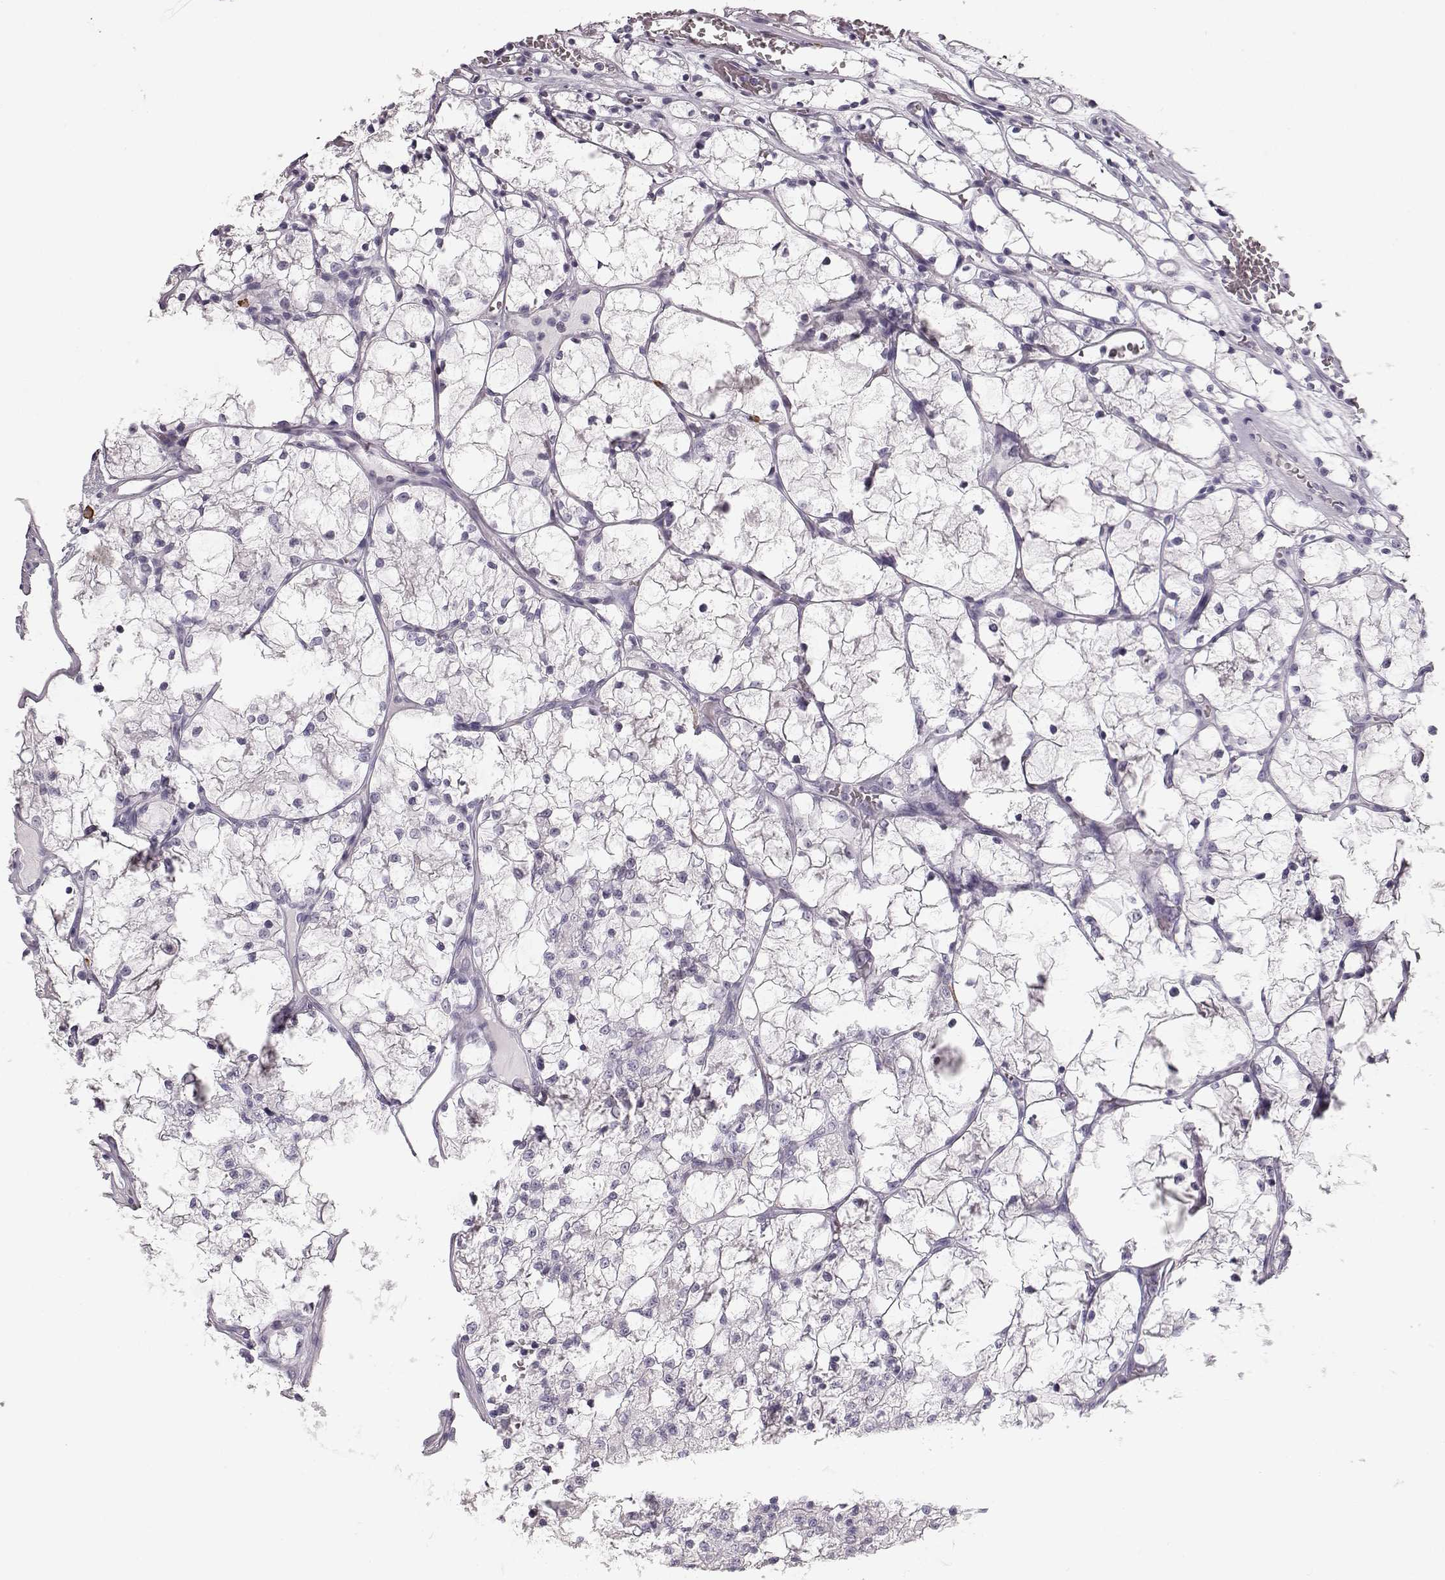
{"staining": {"intensity": "negative", "quantity": "none", "location": "none"}, "tissue": "renal cancer", "cell_type": "Tumor cells", "image_type": "cancer", "snomed": [{"axis": "morphology", "description": "Adenocarcinoma, NOS"}, {"axis": "topography", "description": "Kidney"}], "caption": "Immunohistochemical staining of human adenocarcinoma (renal) exhibits no significant positivity in tumor cells.", "gene": "NPTXR", "patient": {"sex": "female", "age": 69}}